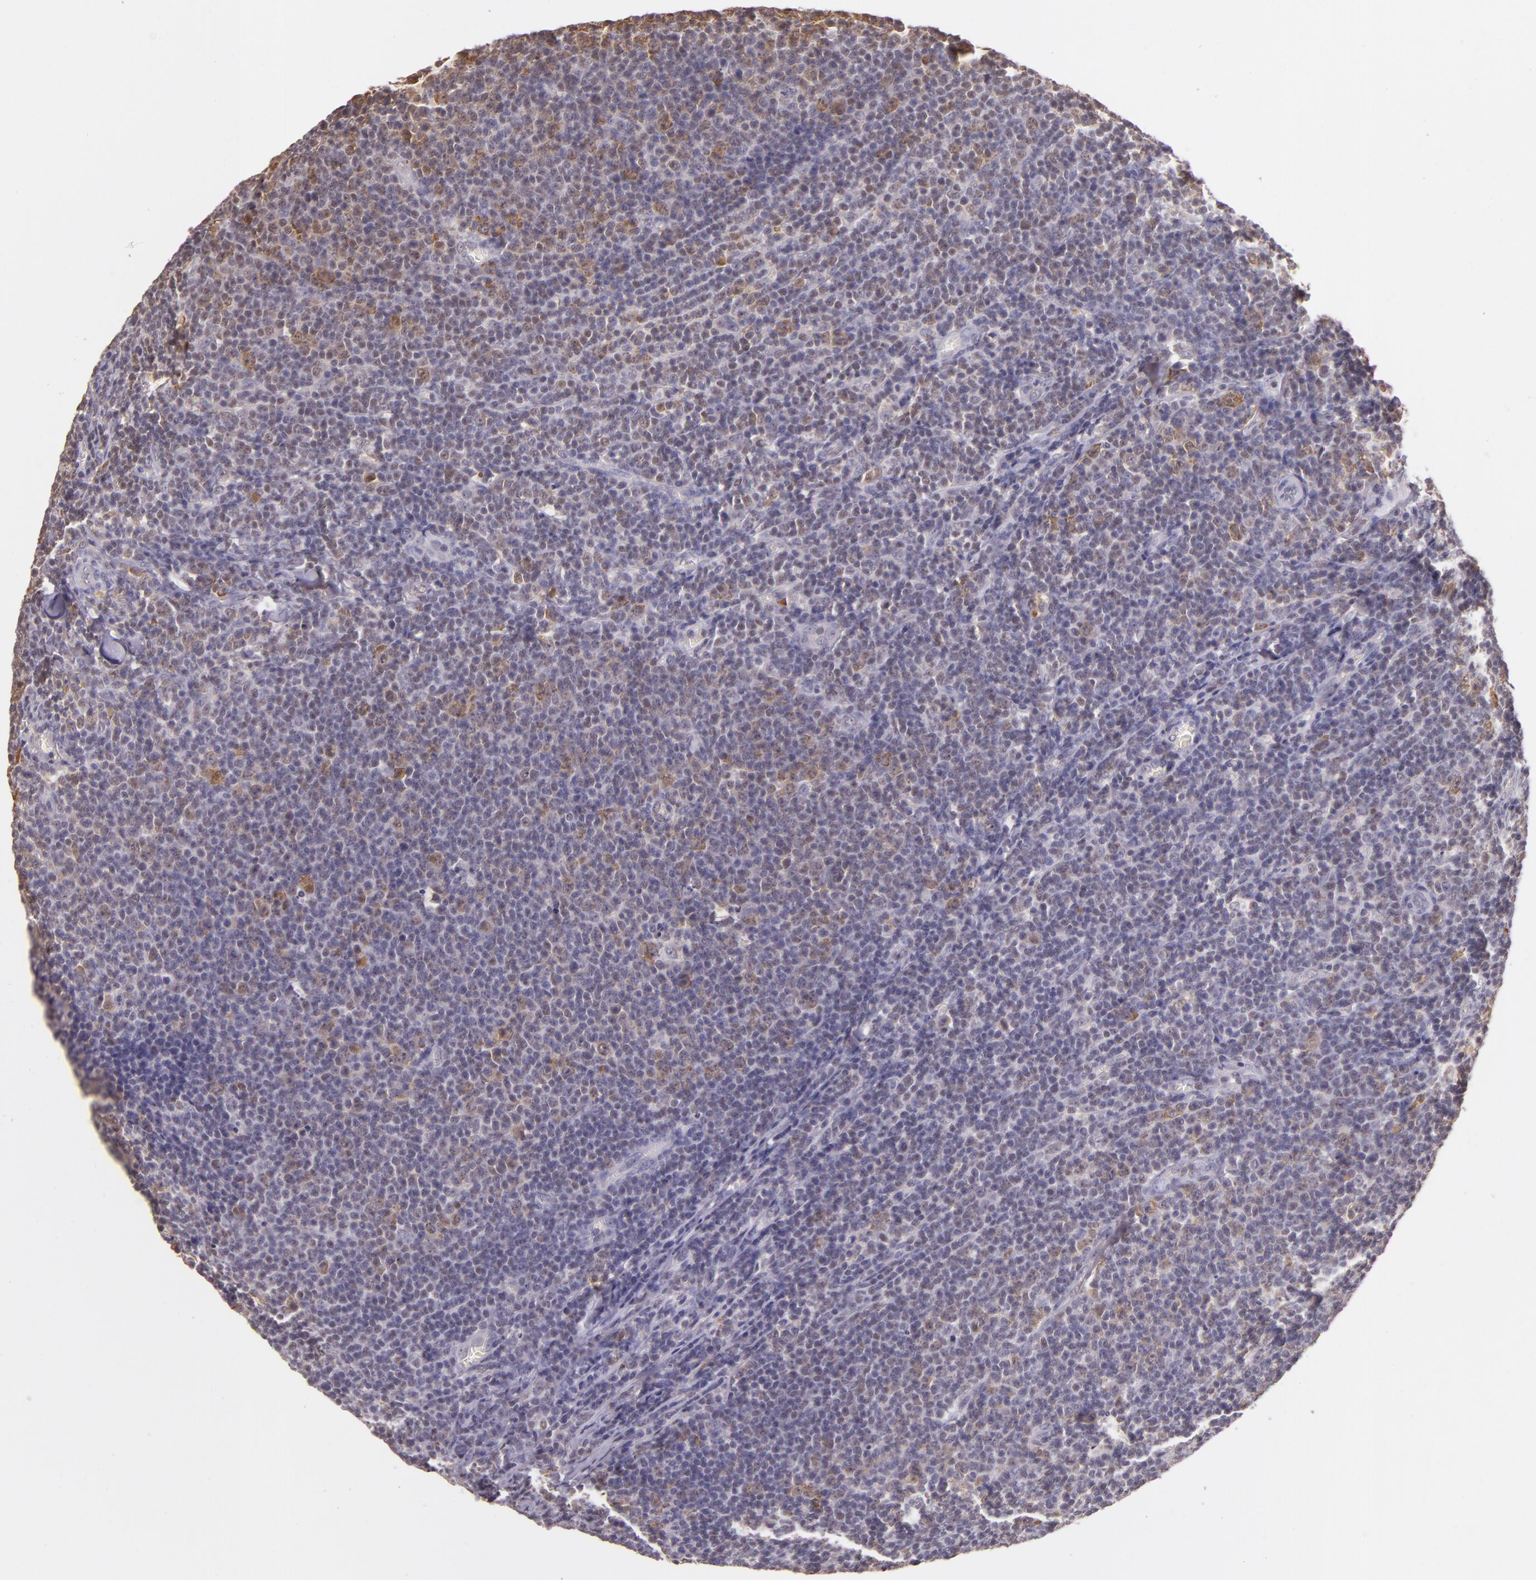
{"staining": {"intensity": "moderate", "quantity": "25%-75%", "location": "cytoplasmic/membranous"}, "tissue": "lymphoma", "cell_type": "Tumor cells", "image_type": "cancer", "snomed": [{"axis": "morphology", "description": "Malignant lymphoma, non-Hodgkin's type, Low grade"}, {"axis": "topography", "description": "Lymph node"}], "caption": "Lymphoma stained with a protein marker exhibits moderate staining in tumor cells.", "gene": "HSPA8", "patient": {"sex": "male", "age": 74}}